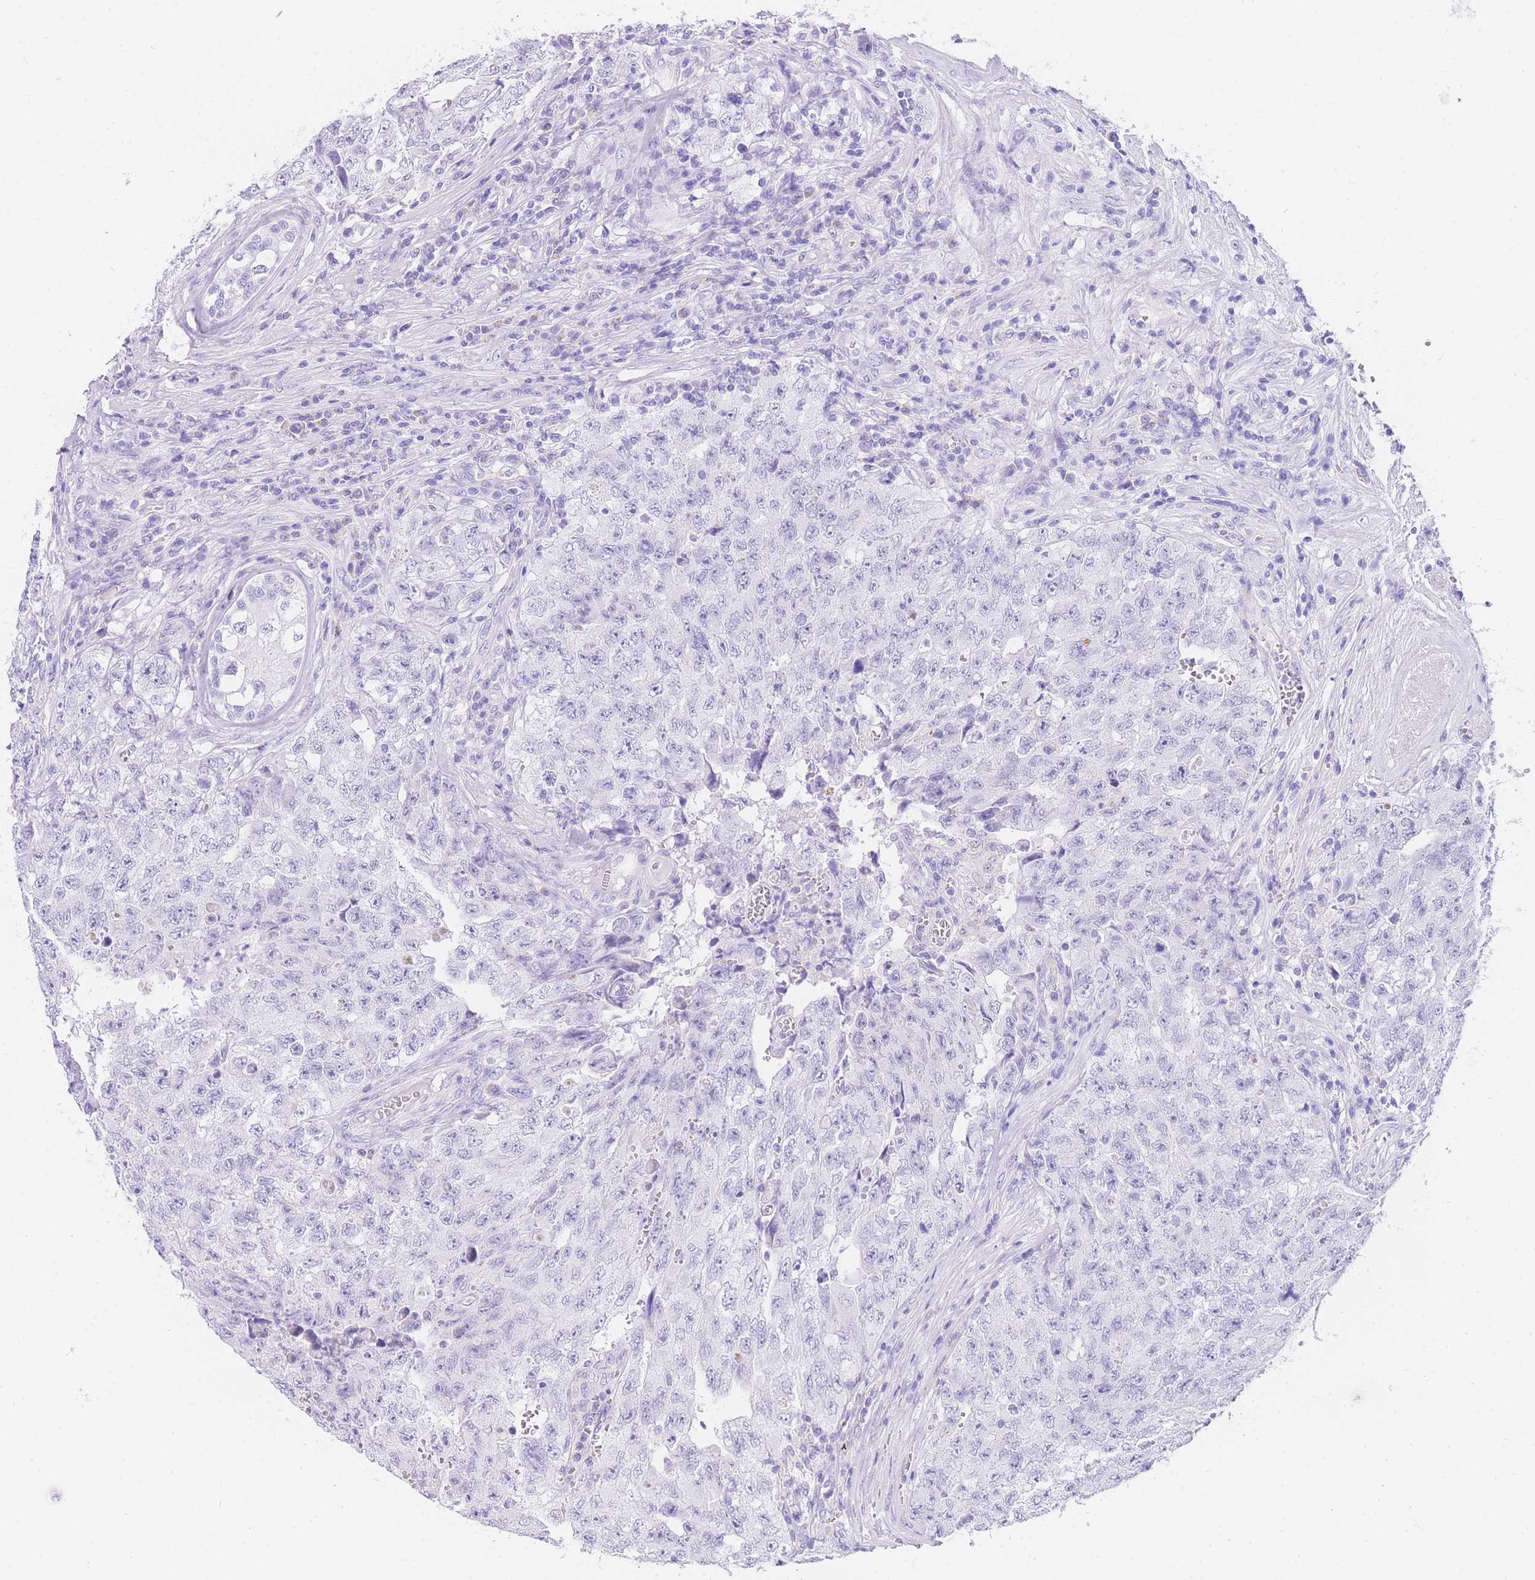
{"staining": {"intensity": "negative", "quantity": "none", "location": "none"}, "tissue": "testis cancer", "cell_type": "Tumor cells", "image_type": "cancer", "snomed": [{"axis": "morphology", "description": "Carcinoma, Embryonal, NOS"}, {"axis": "topography", "description": "Testis"}], "caption": "There is no significant positivity in tumor cells of testis embryonal carcinoma.", "gene": "NKD2", "patient": {"sex": "male", "age": 17}}